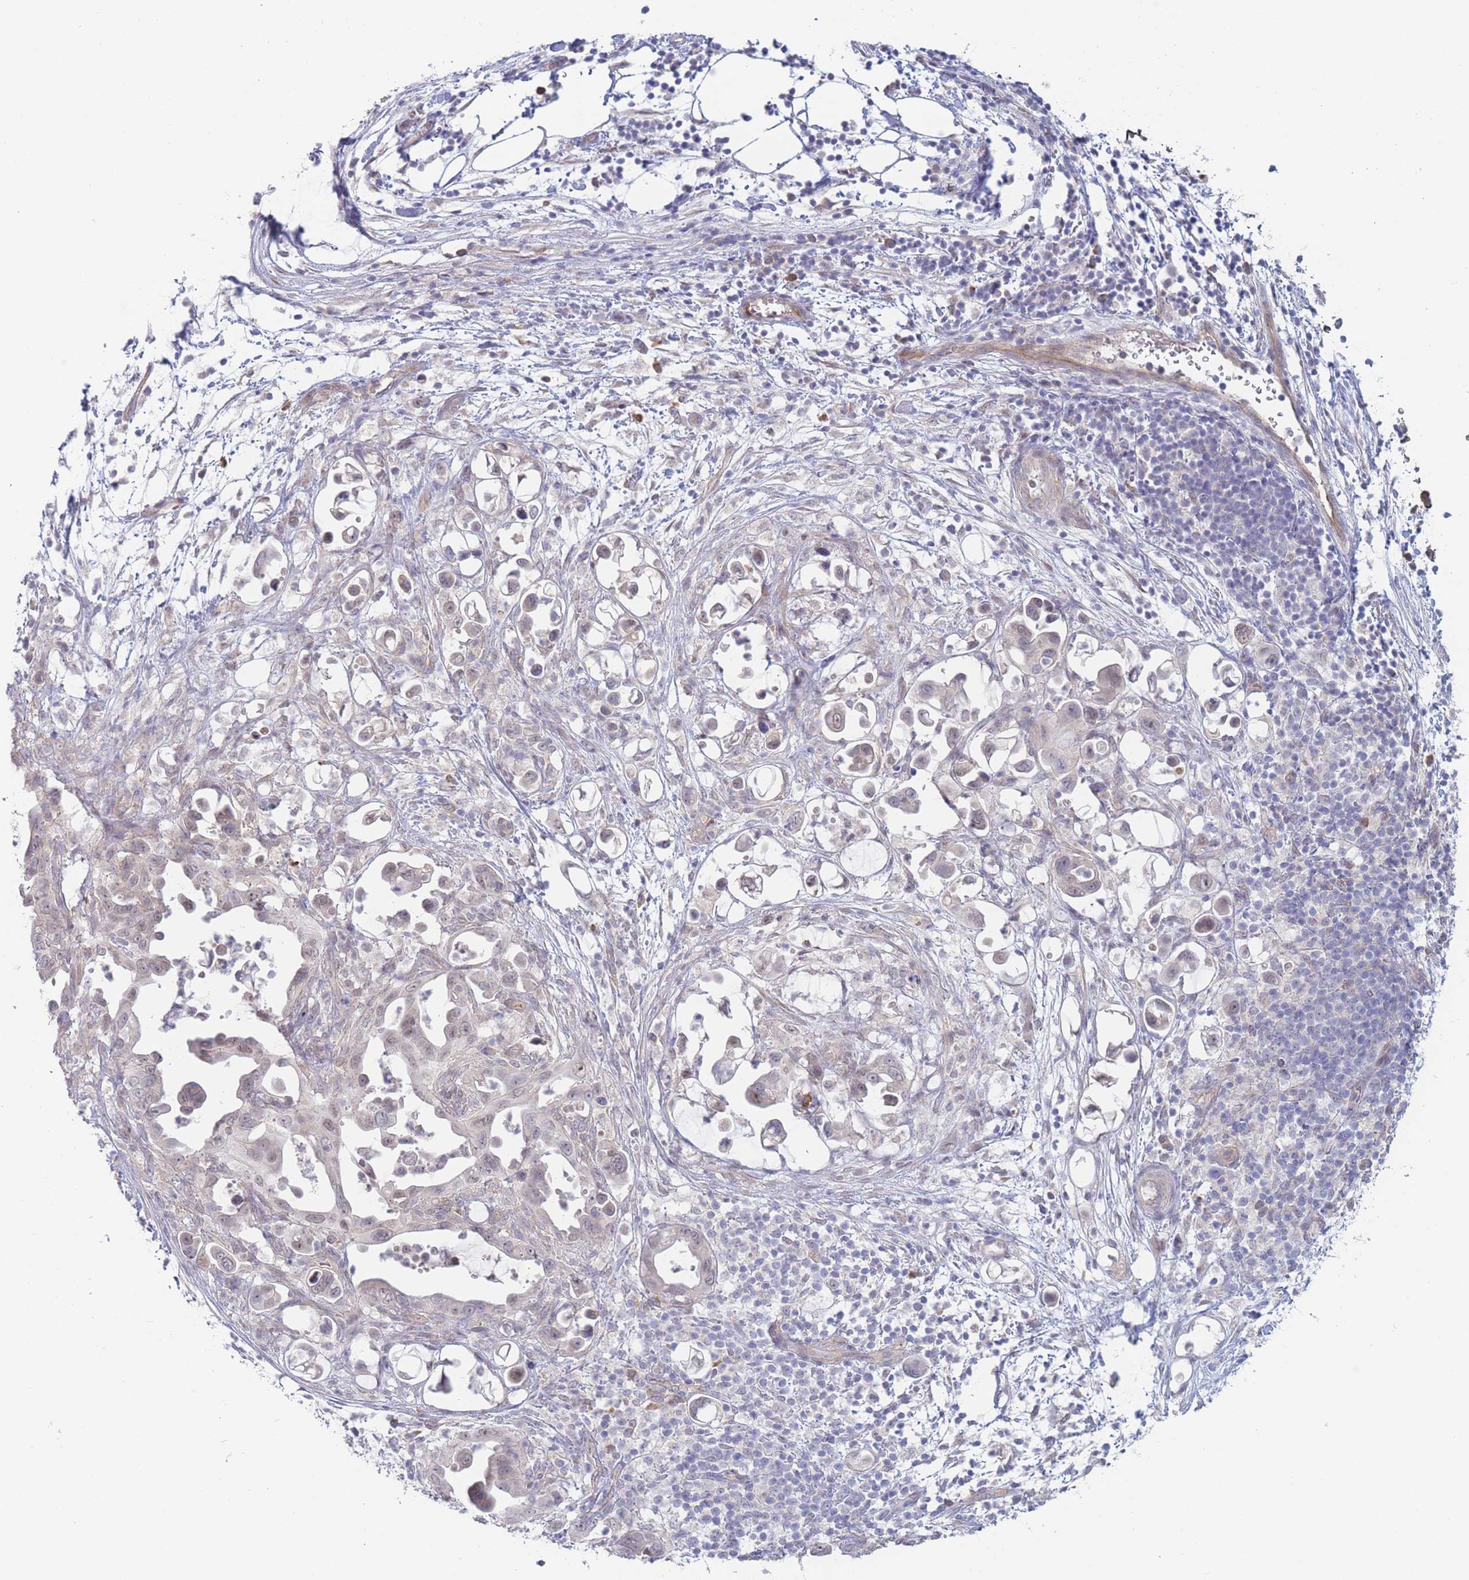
{"staining": {"intensity": "negative", "quantity": "none", "location": "none"}, "tissue": "pancreatic cancer", "cell_type": "Tumor cells", "image_type": "cancer", "snomed": [{"axis": "morphology", "description": "Adenocarcinoma, NOS"}, {"axis": "topography", "description": "Pancreas"}], "caption": "A photomicrograph of pancreatic cancer stained for a protein demonstrates no brown staining in tumor cells.", "gene": "FAM227B", "patient": {"sex": "male", "age": 61}}